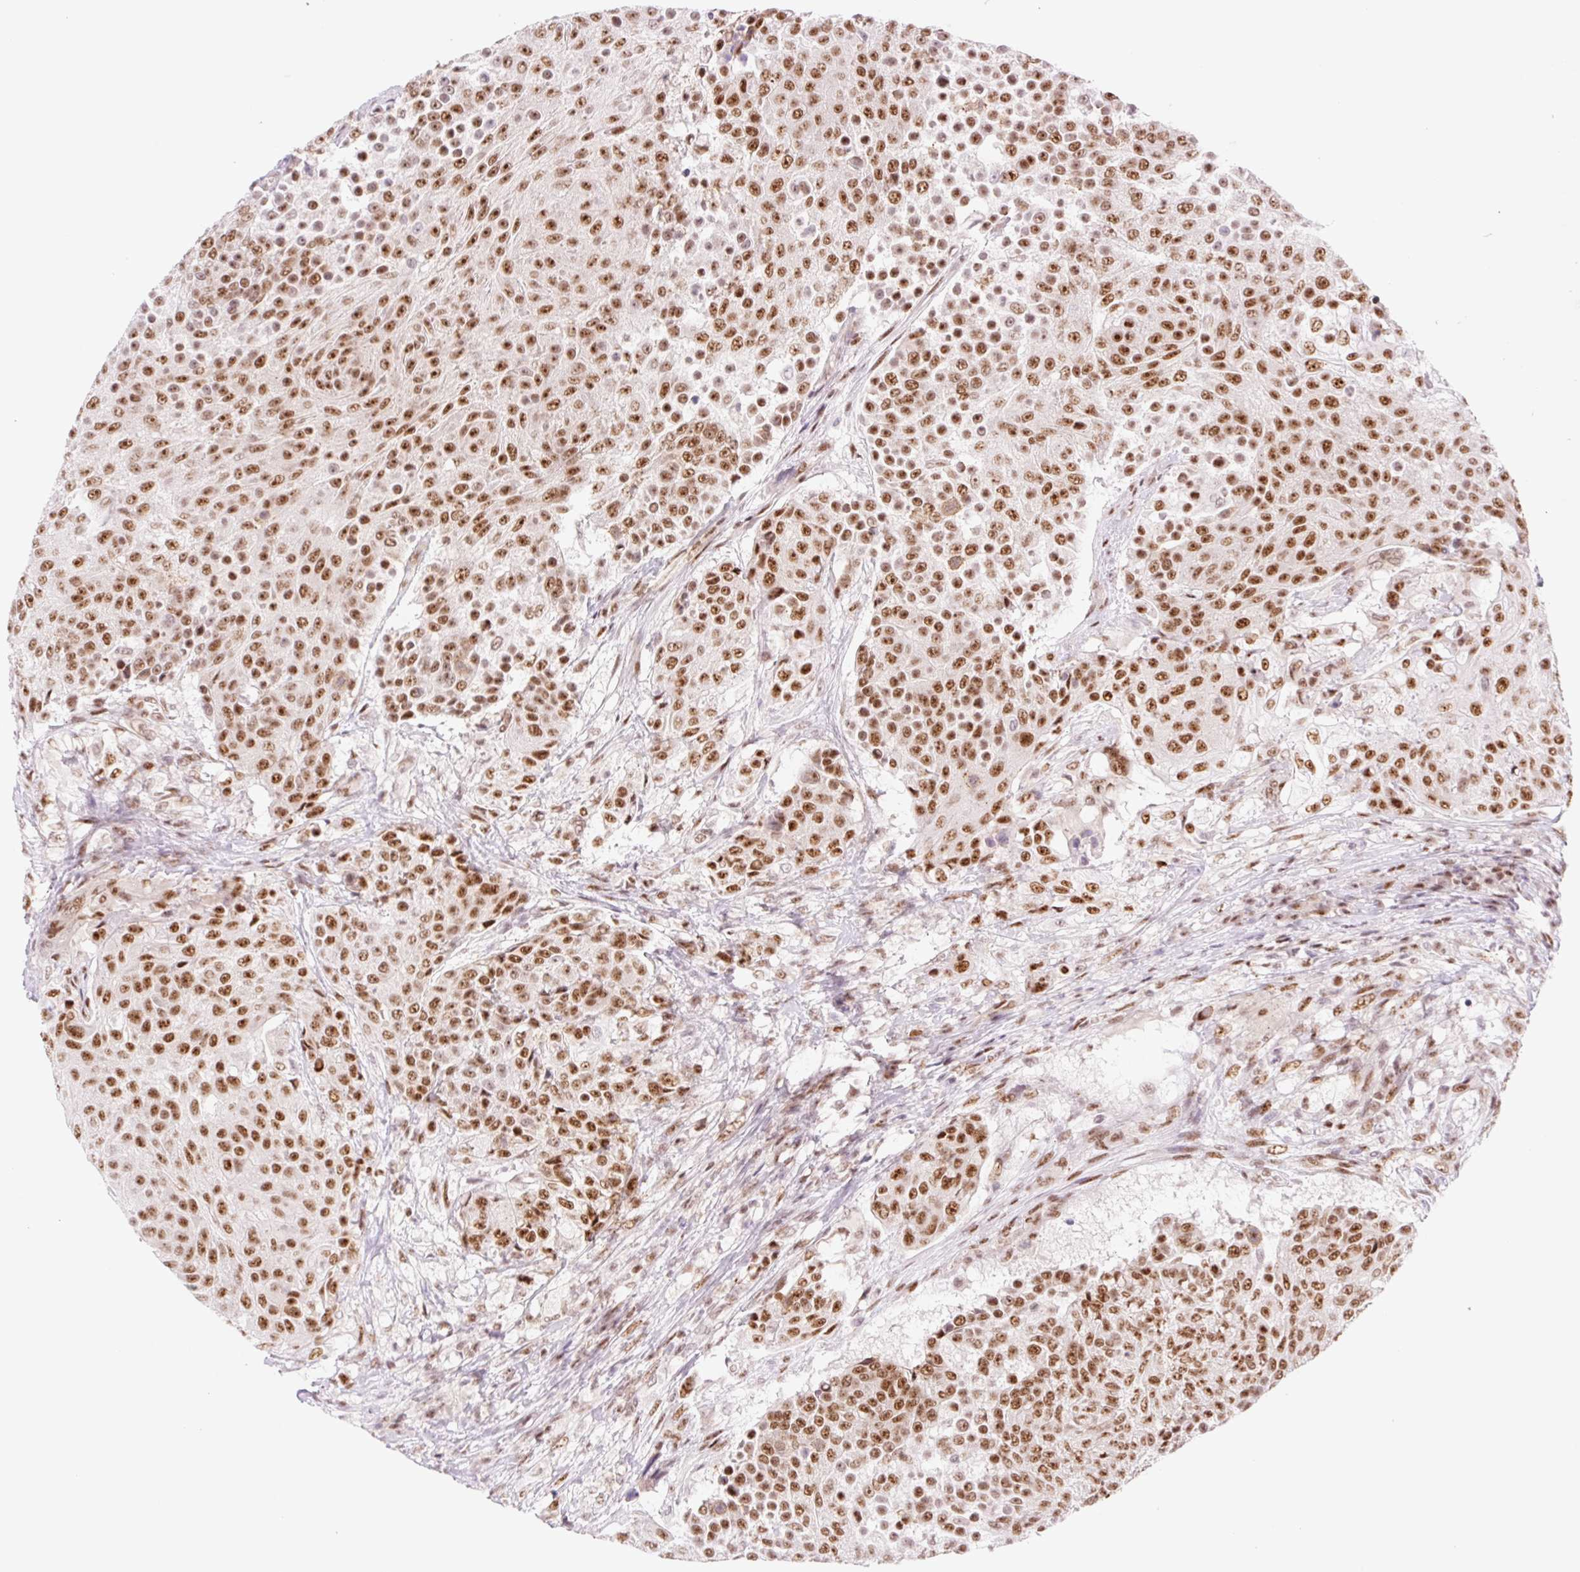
{"staining": {"intensity": "strong", "quantity": ">75%", "location": "nuclear"}, "tissue": "urothelial cancer", "cell_type": "Tumor cells", "image_type": "cancer", "snomed": [{"axis": "morphology", "description": "Urothelial carcinoma, High grade"}, {"axis": "topography", "description": "Urinary bladder"}], "caption": "Protein analysis of urothelial cancer tissue displays strong nuclear expression in about >75% of tumor cells. The protein is stained brown, and the nuclei are stained in blue (DAB IHC with brightfield microscopy, high magnification).", "gene": "PRDM11", "patient": {"sex": "female", "age": 63}}